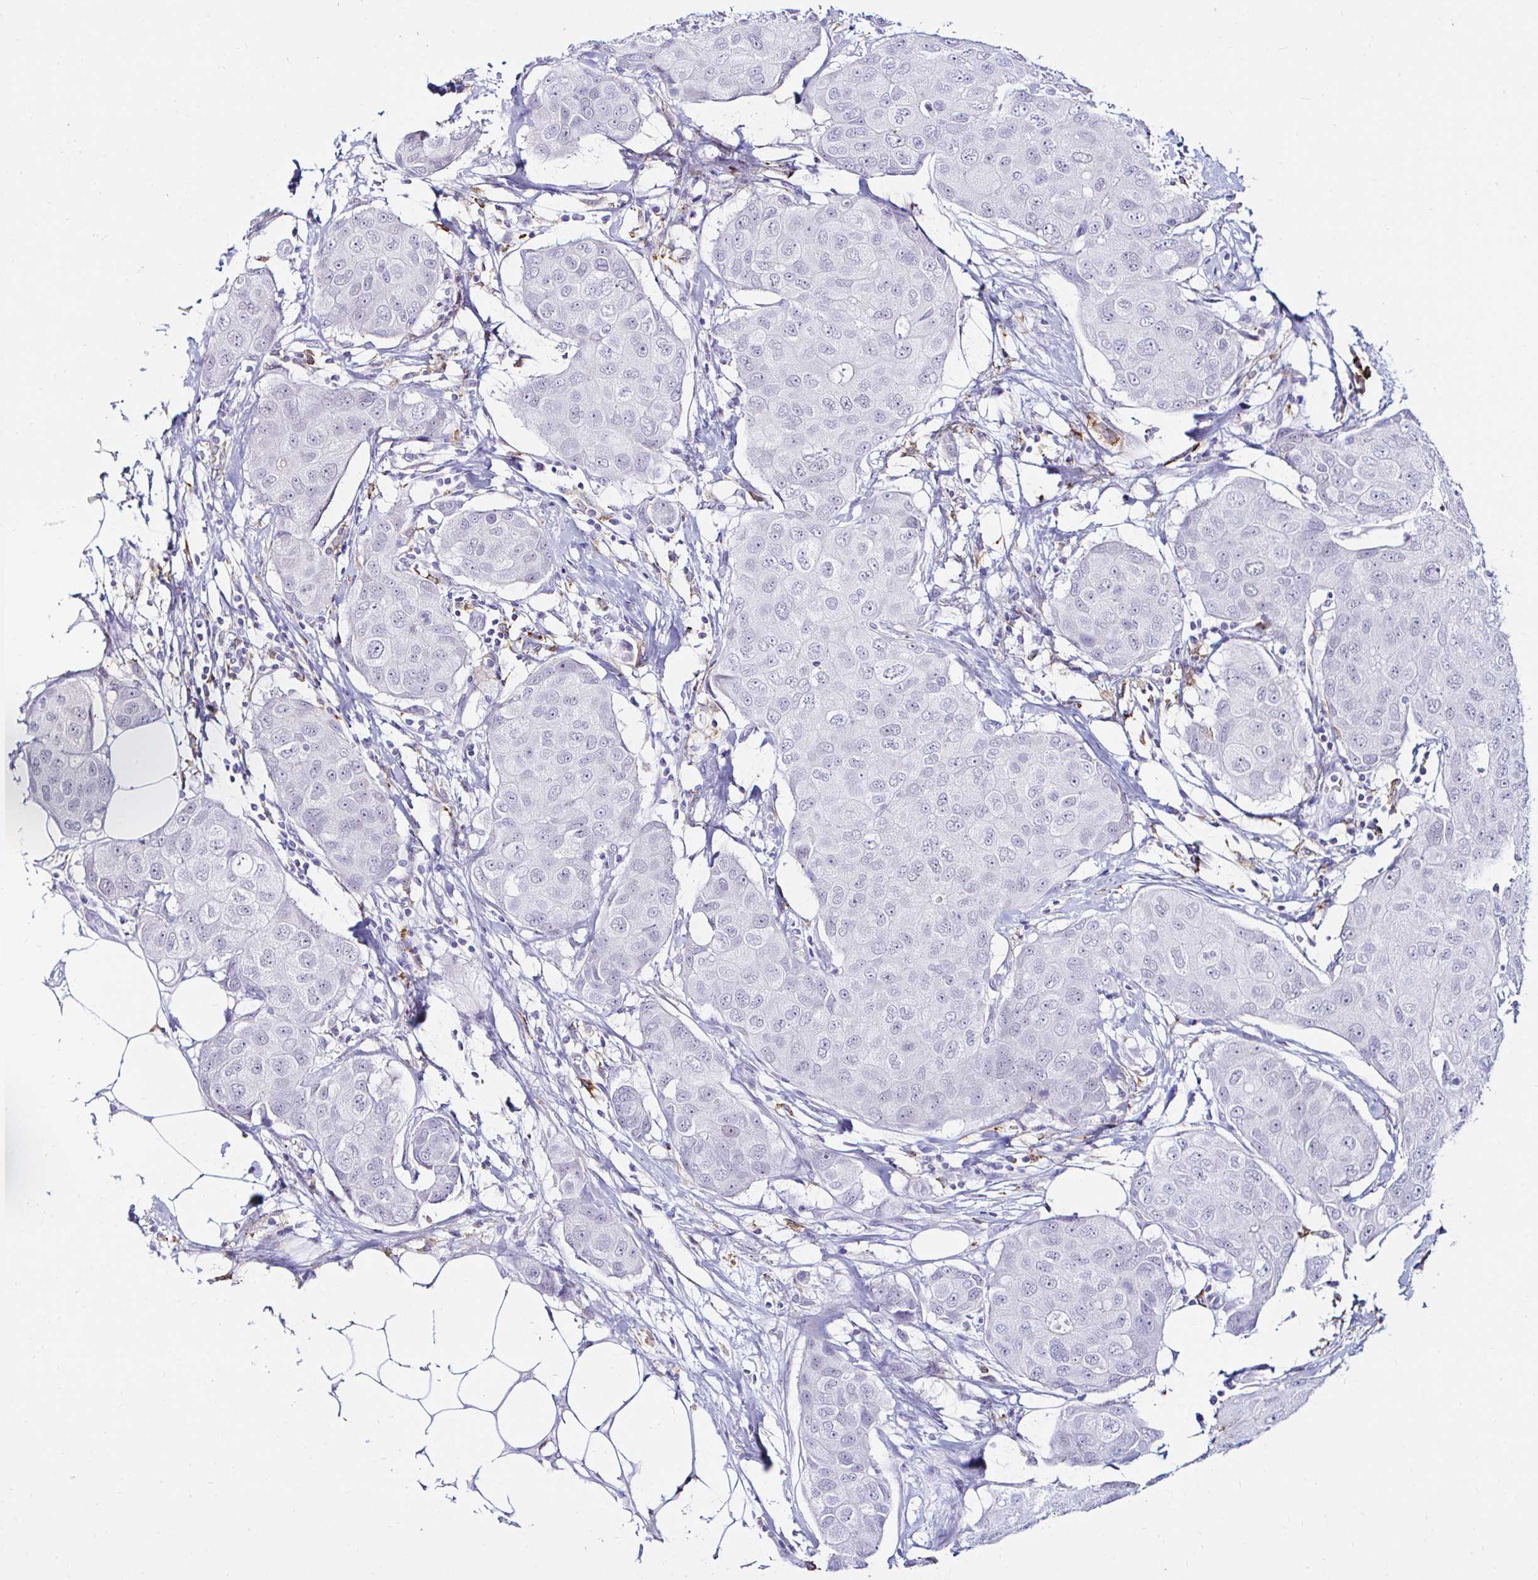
{"staining": {"intensity": "negative", "quantity": "none", "location": "none"}, "tissue": "breast cancer", "cell_type": "Tumor cells", "image_type": "cancer", "snomed": [{"axis": "morphology", "description": "Duct carcinoma"}, {"axis": "topography", "description": "Breast"}, {"axis": "topography", "description": "Lymph node"}], "caption": "Tumor cells show no significant expression in breast cancer.", "gene": "CYBB", "patient": {"sex": "female", "age": 80}}